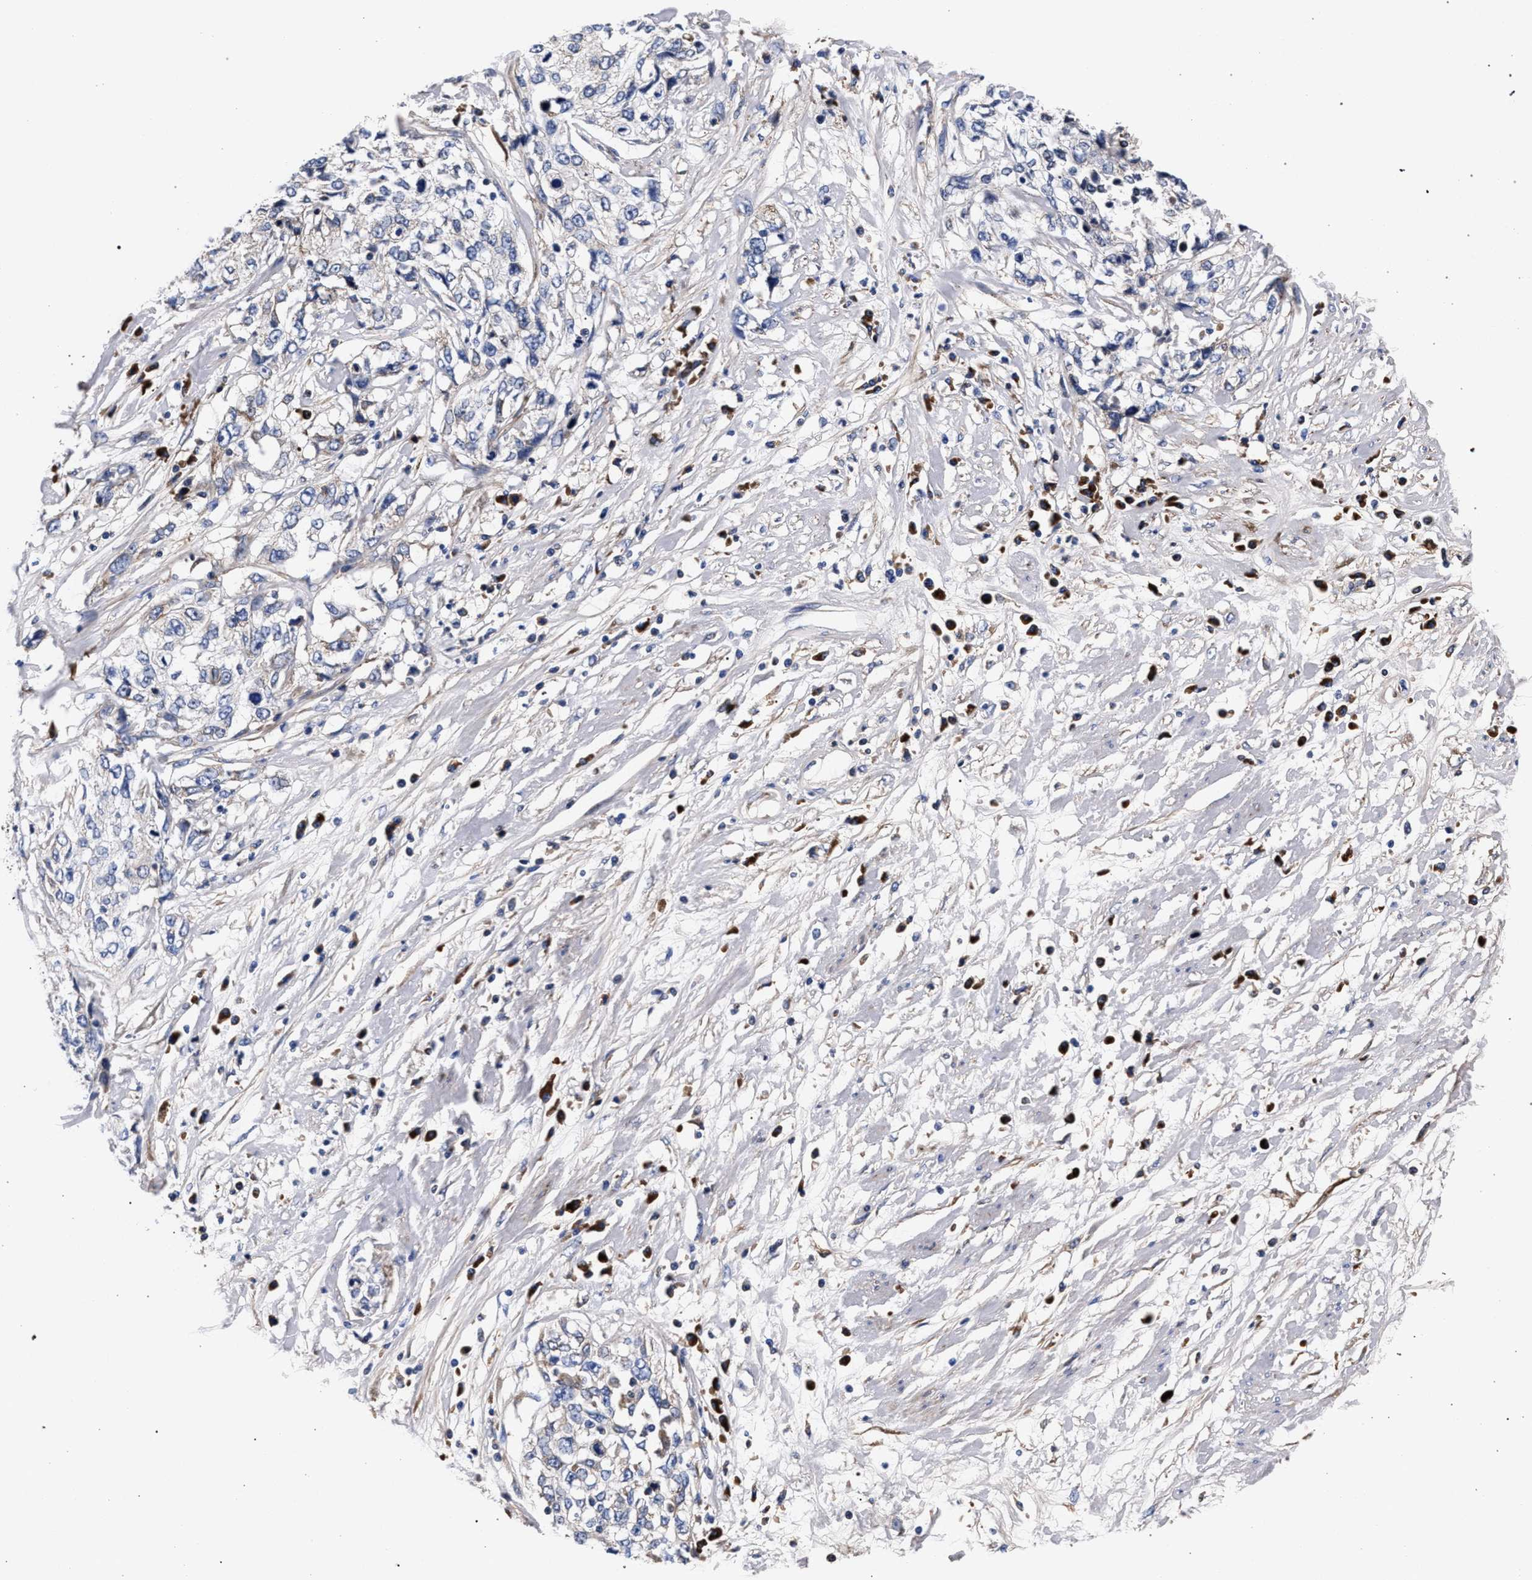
{"staining": {"intensity": "negative", "quantity": "none", "location": "none"}, "tissue": "cervical cancer", "cell_type": "Tumor cells", "image_type": "cancer", "snomed": [{"axis": "morphology", "description": "Squamous cell carcinoma, NOS"}, {"axis": "topography", "description": "Cervix"}], "caption": "This micrograph is of squamous cell carcinoma (cervical) stained with IHC to label a protein in brown with the nuclei are counter-stained blue. There is no positivity in tumor cells. (DAB immunohistochemistry (IHC) visualized using brightfield microscopy, high magnification).", "gene": "ACOX1", "patient": {"sex": "female", "age": 57}}